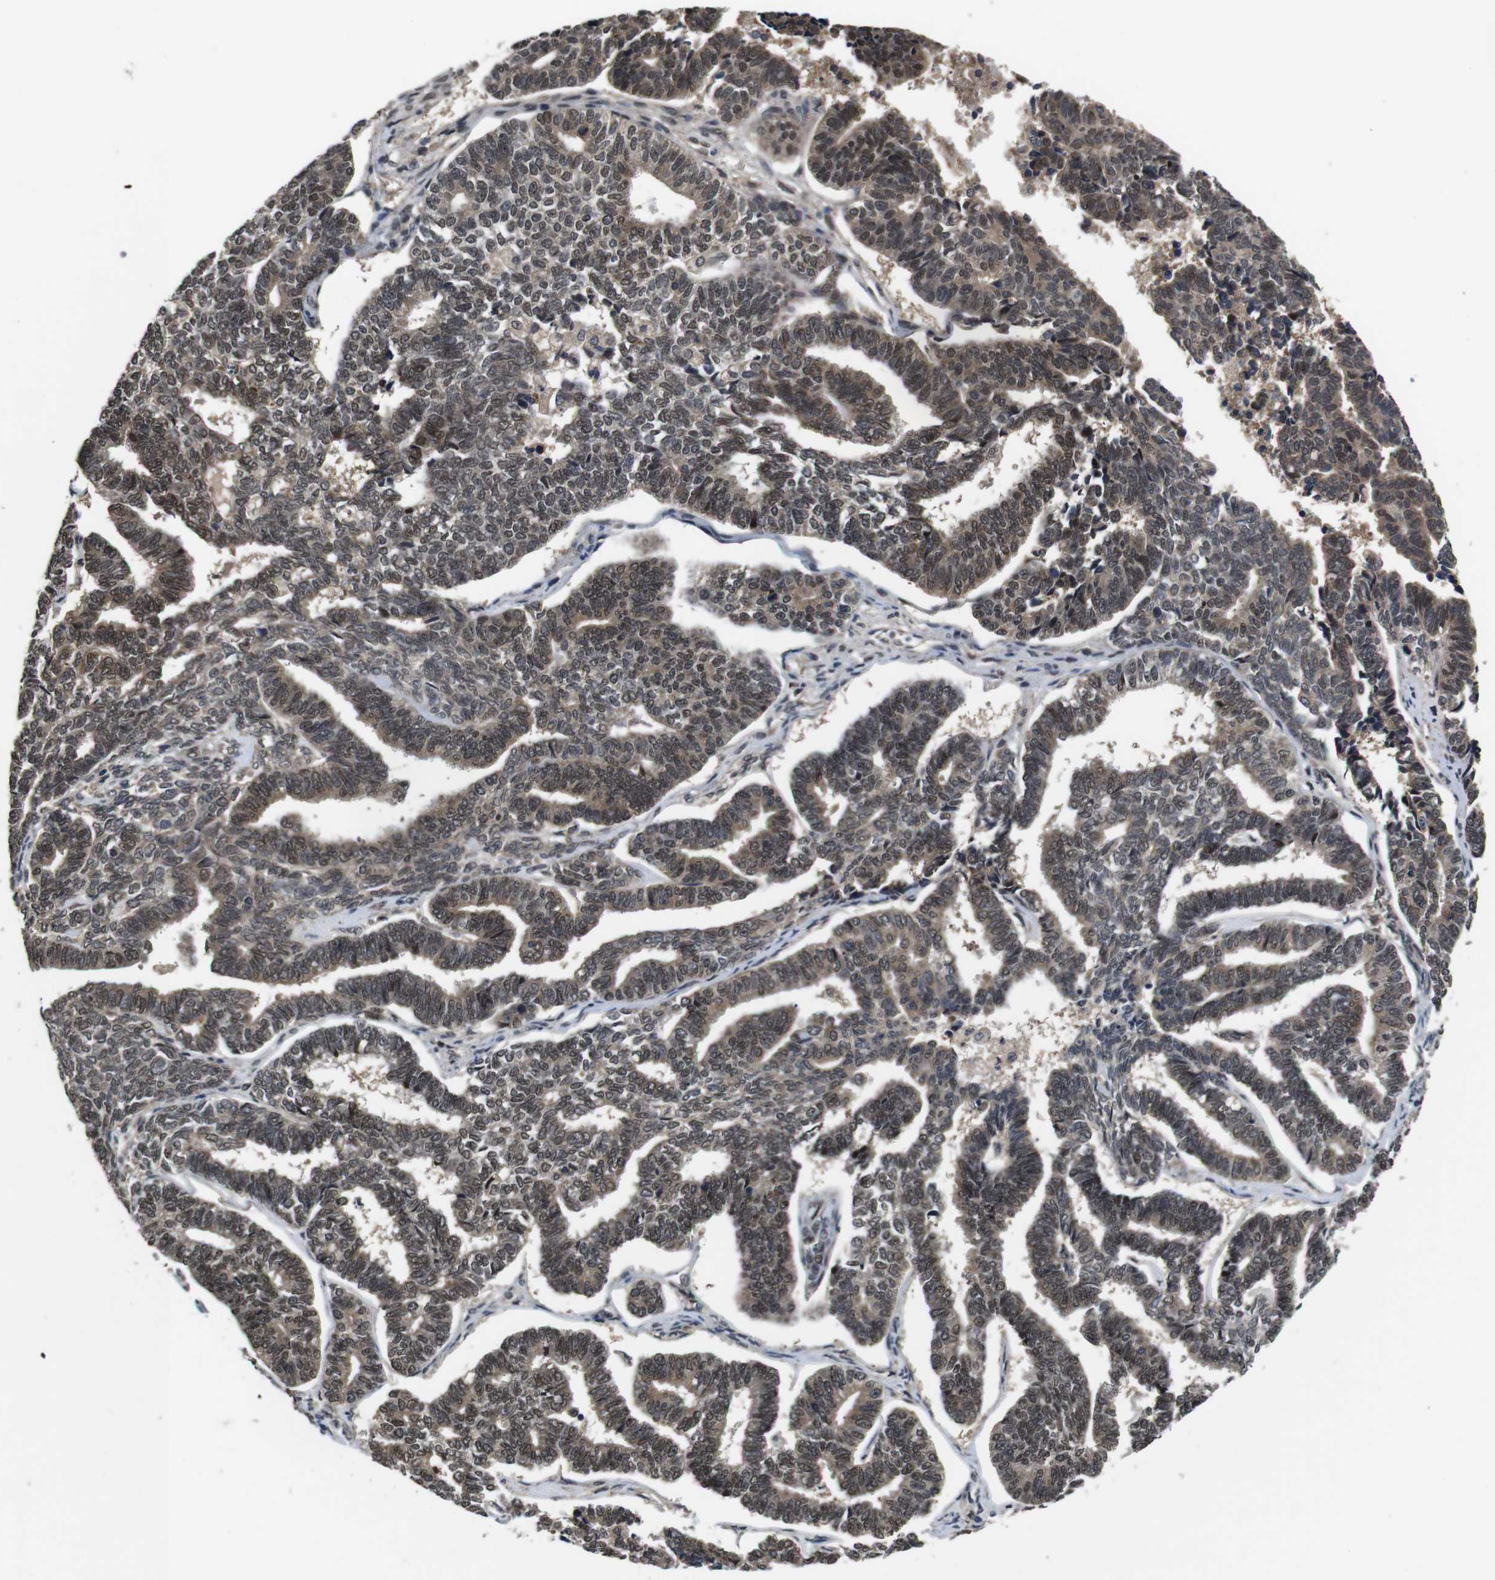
{"staining": {"intensity": "moderate", "quantity": ">75%", "location": "cytoplasmic/membranous,nuclear"}, "tissue": "endometrial cancer", "cell_type": "Tumor cells", "image_type": "cancer", "snomed": [{"axis": "morphology", "description": "Adenocarcinoma, NOS"}, {"axis": "topography", "description": "Endometrium"}], "caption": "A photomicrograph showing moderate cytoplasmic/membranous and nuclear positivity in about >75% of tumor cells in endometrial adenocarcinoma, as visualized by brown immunohistochemical staining.", "gene": "ZBTB46", "patient": {"sex": "female", "age": 70}}